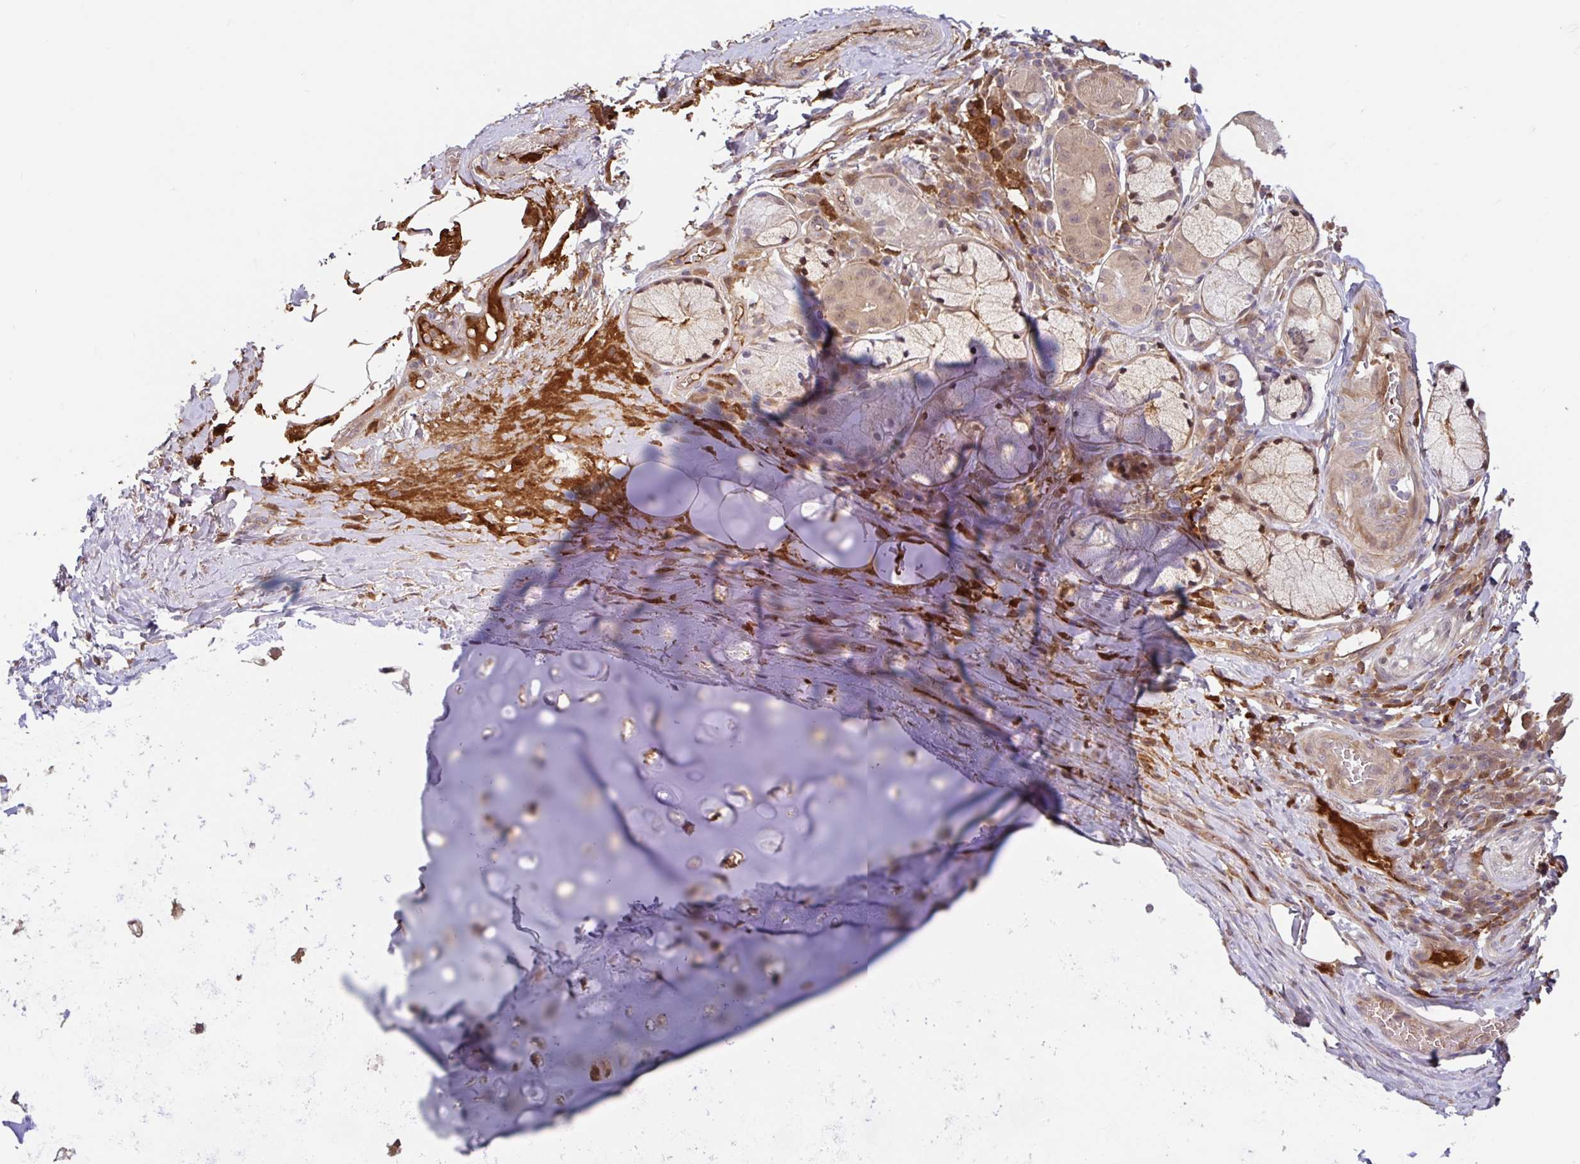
{"staining": {"intensity": "negative", "quantity": "none", "location": "none"}, "tissue": "adipose tissue", "cell_type": "Adipocytes", "image_type": "normal", "snomed": [{"axis": "morphology", "description": "Normal tissue, NOS"}, {"axis": "topography", "description": "Cartilage tissue"}, {"axis": "topography", "description": "Bronchus"}], "caption": "This is an immunohistochemistry (IHC) histopathology image of unremarkable human adipose tissue. There is no expression in adipocytes.", "gene": "BLVRA", "patient": {"sex": "male", "age": 56}}